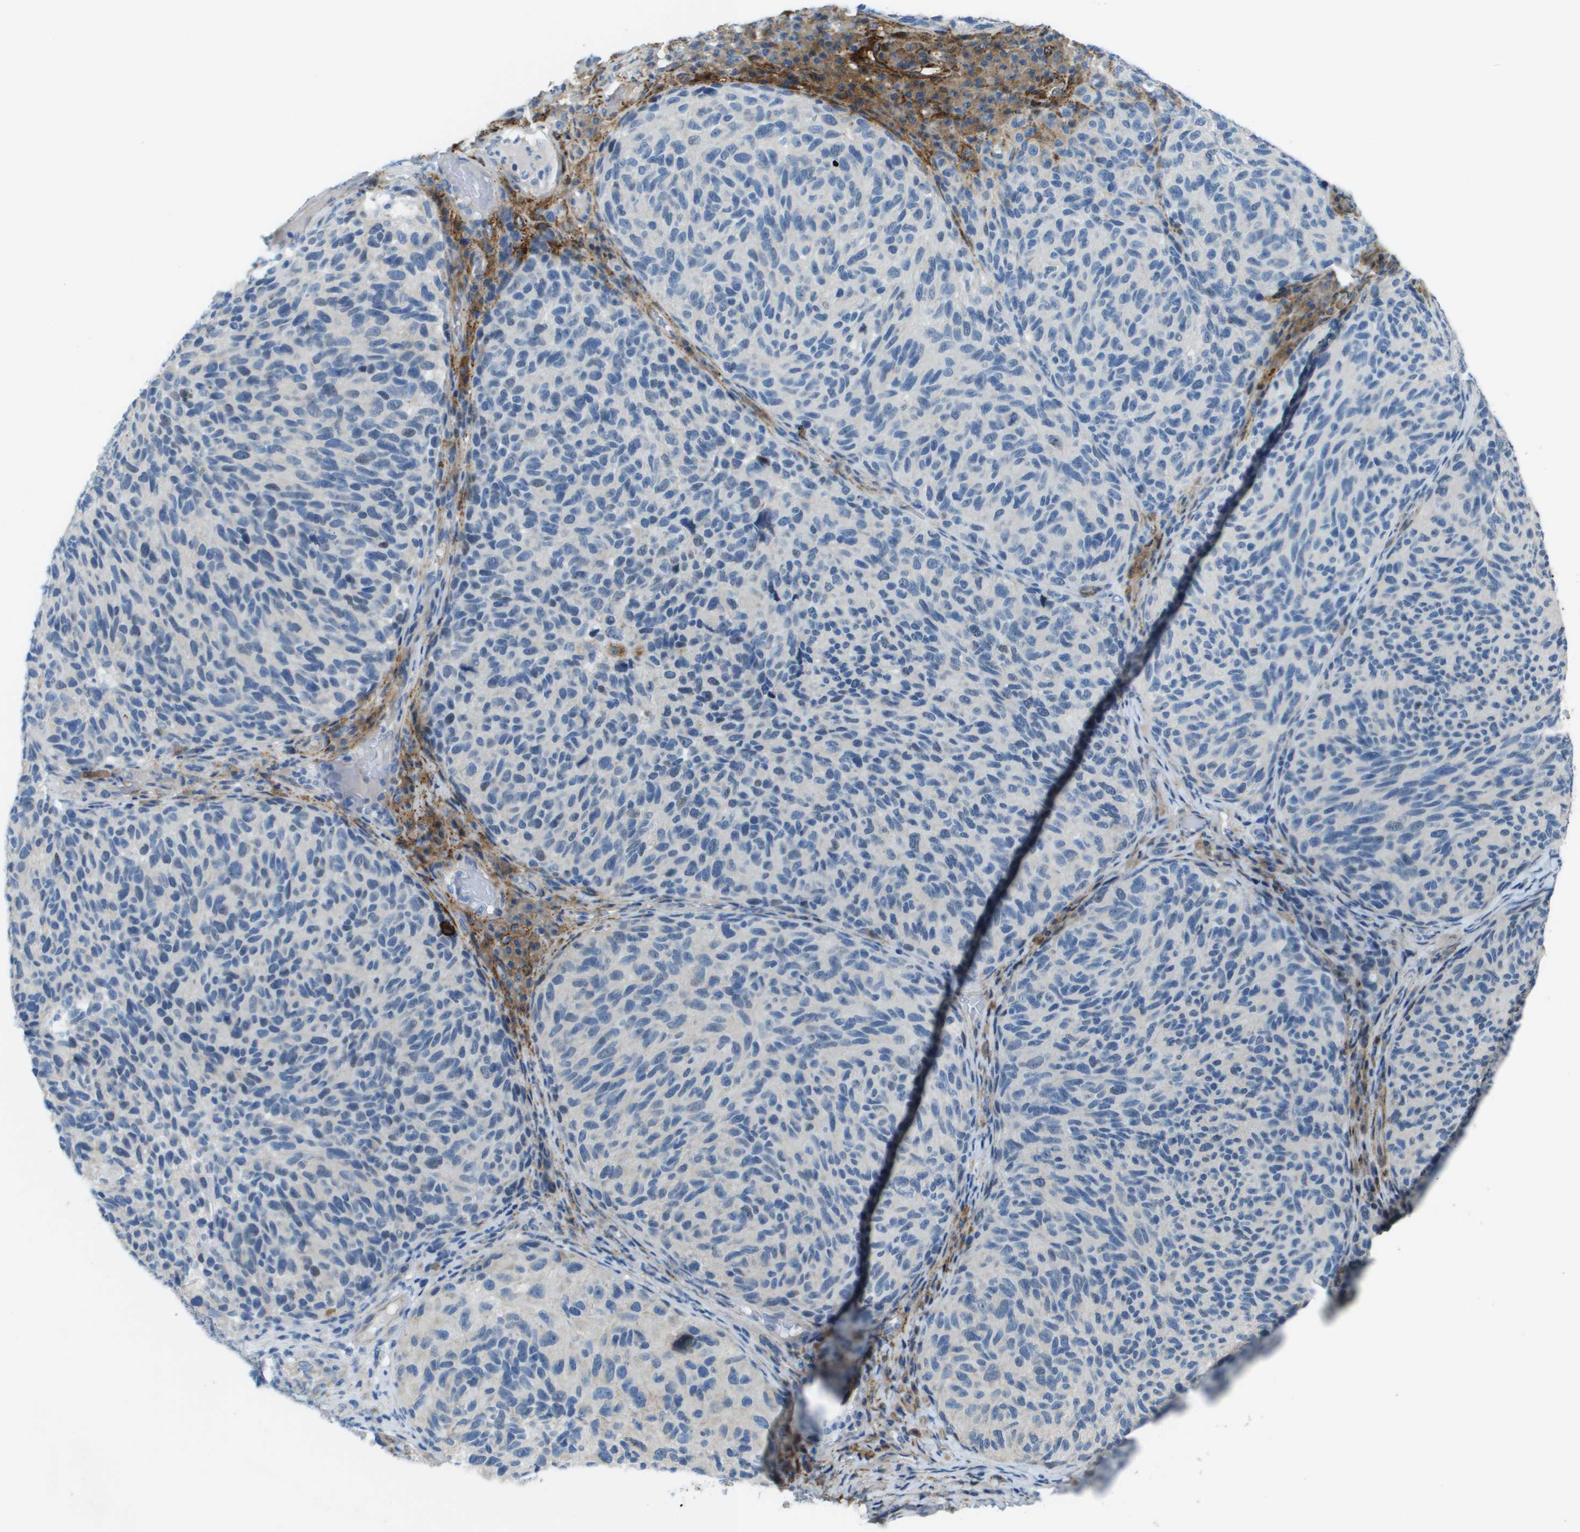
{"staining": {"intensity": "negative", "quantity": "none", "location": "none"}, "tissue": "melanoma", "cell_type": "Tumor cells", "image_type": "cancer", "snomed": [{"axis": "morphology", "description": "Malignant melanoma, NOS"}, {"axis": "topography", "description": "Skin"}], "caption": "Immunohistochemical staining of melanoma exhibits no significant expression in tumor cells.", "gene": "SDC1", "patient": {"sex": "female", "age": 73}}